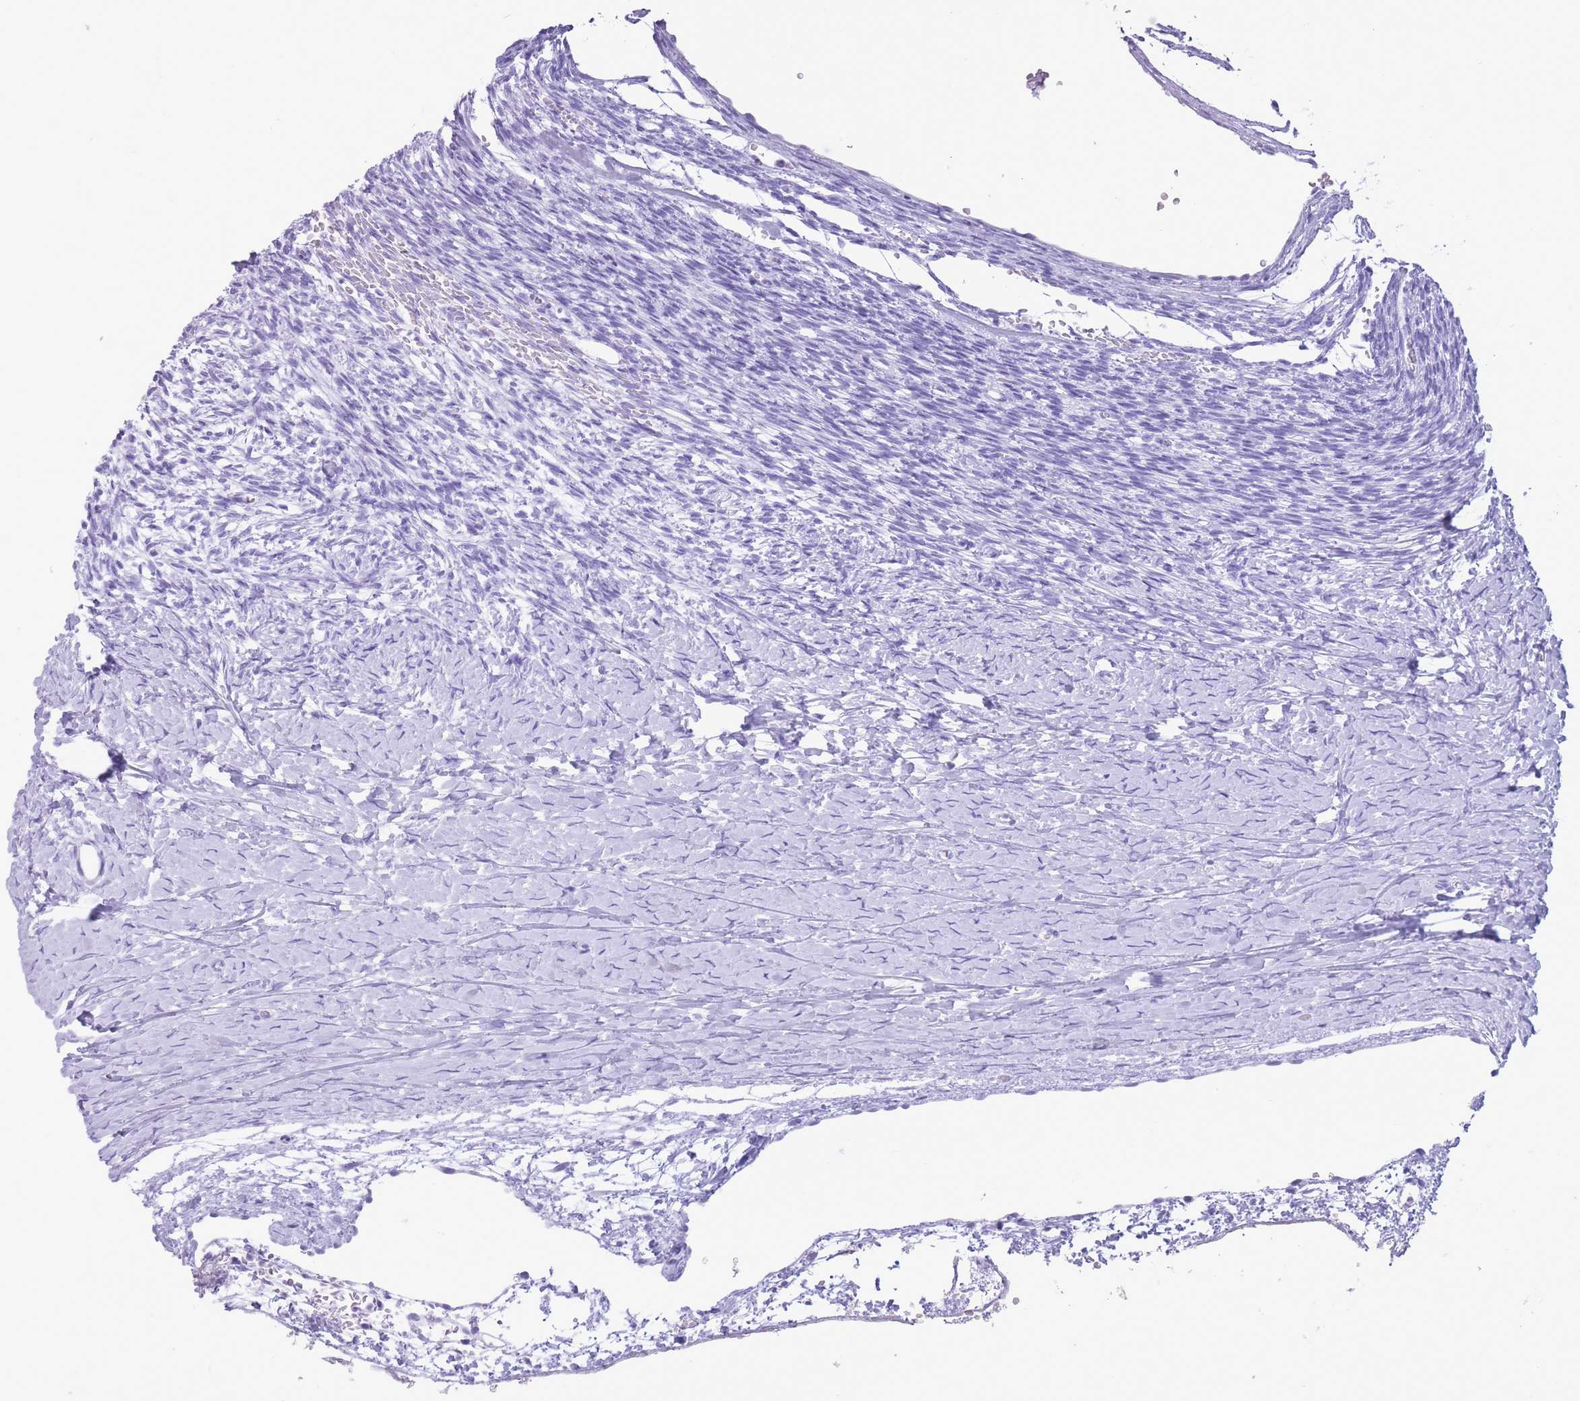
{"staining": {"intensity": "negative", "quantity": "none", "location": "none"}, "tissue": "ovary", "cell_type": "Ovarian stroma cells", "image_type": "normal", "snomed": [{"axis": "morphology", "description": "Normal tissue, NOS"}, {"axis": "topography", "description": "Ovary"}], "caption": "An IHC histopathology image of normal ovary is shown. There is no staining in ovarian stroma cells of ovary. (DAB (3,3'-diaminobenzidine) IHC visualized using brightfield microscopy, high magnification).", "gene": "OR4F16", "patient": {"sex": "female", "age": 39}}